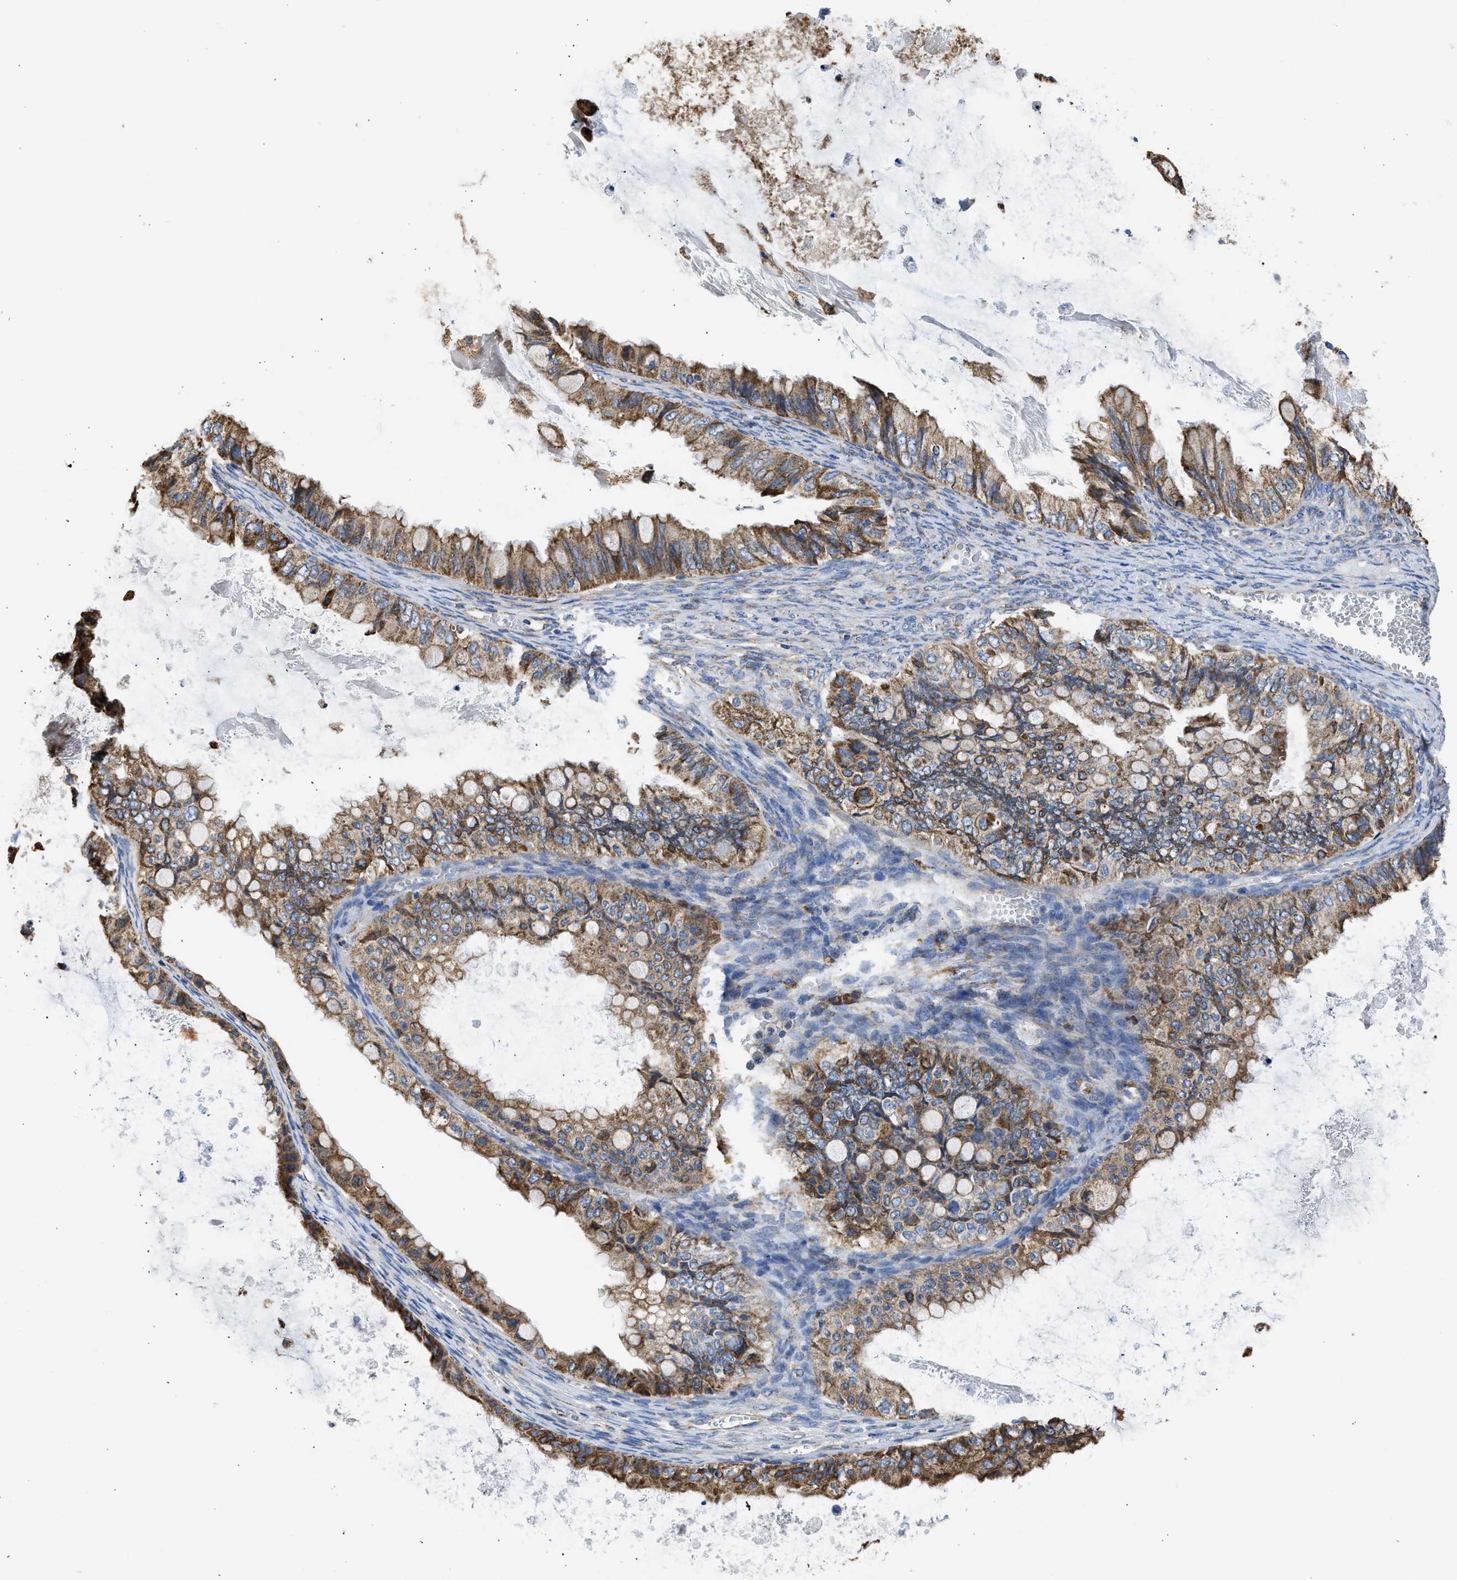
{"staining": {"intensity": "moderate", "quantity": ">75%", "location": "cytoplasmic/membranous"}, "tissue": "ovarian cancer", "cell_type": "Tumor cells", "image_type": "cancer", "snomed": [{"axis": "morphology", "description": "Cystadenocarcinoma, mucinous, NOS"}, {"axis": "topography", "description": "Ovary"}], "caption": "Tumor cells exhibit medium levels of moderate cytoplasmic/membranous positivity in about >75% of cells in mucinous cystadenocarcinoma (ovarian). (Stains: DAB (3,3'-diaminobenzidine) in brown, nuclei in blue, Microscopy: brightfield microscopy at high magnification).", "gene": "CYCS", "patient": {"sex": "female", "age": 80}}